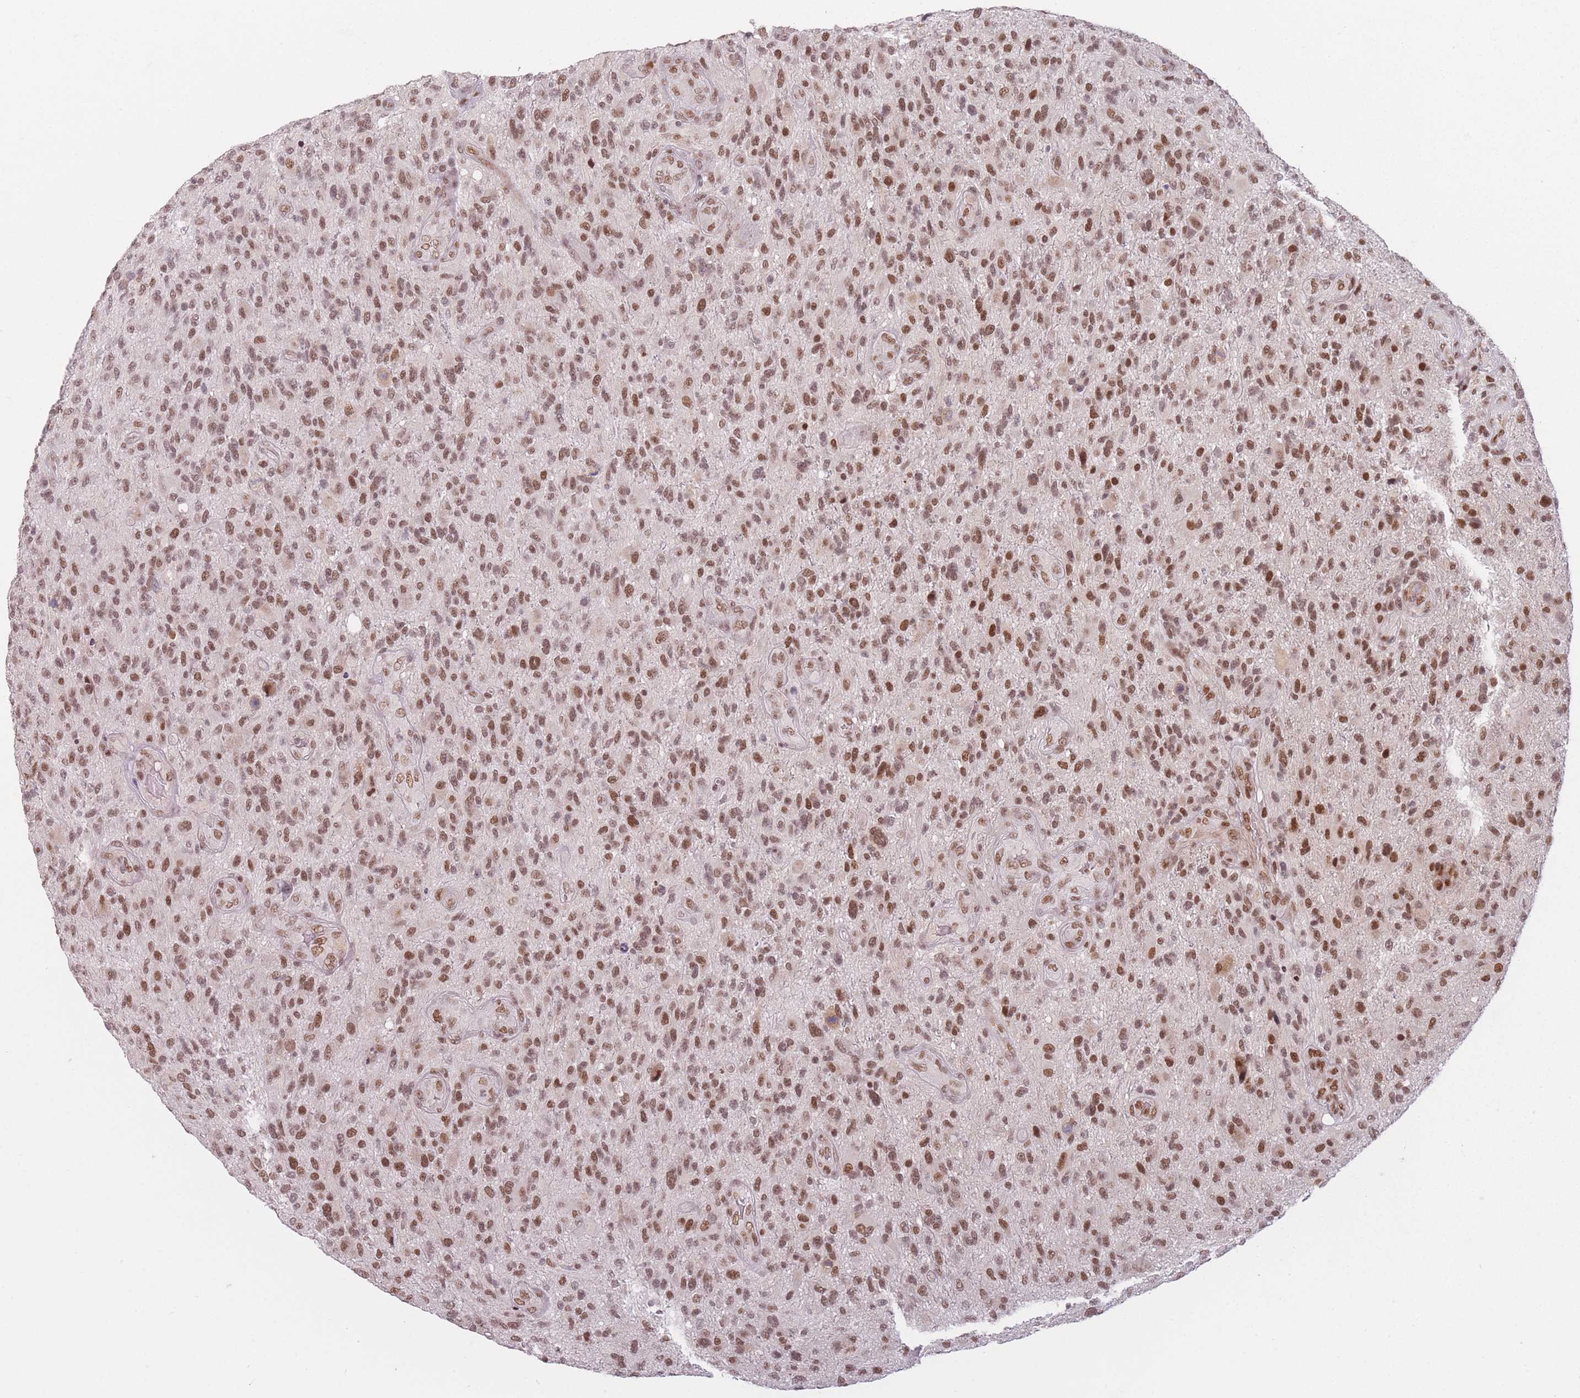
{"staining": {"intensity": "strong", "quantity": ">75%", "location": "nuclear"}, "tissue": "glioma", "cell_type": "Tumor cells", "image_type": "cancer", "snomed": [{"axis": "morphology", "description": "Glioma, malignant, High grade"}, {"axis": "topography", "description": "Brain"}], "caption": "A brown stain labels strong nuclear positivity of a protein in glioma tumor cells.", "gene": "SUPT6H", "patient": {"sex": "male", "age": 47}}